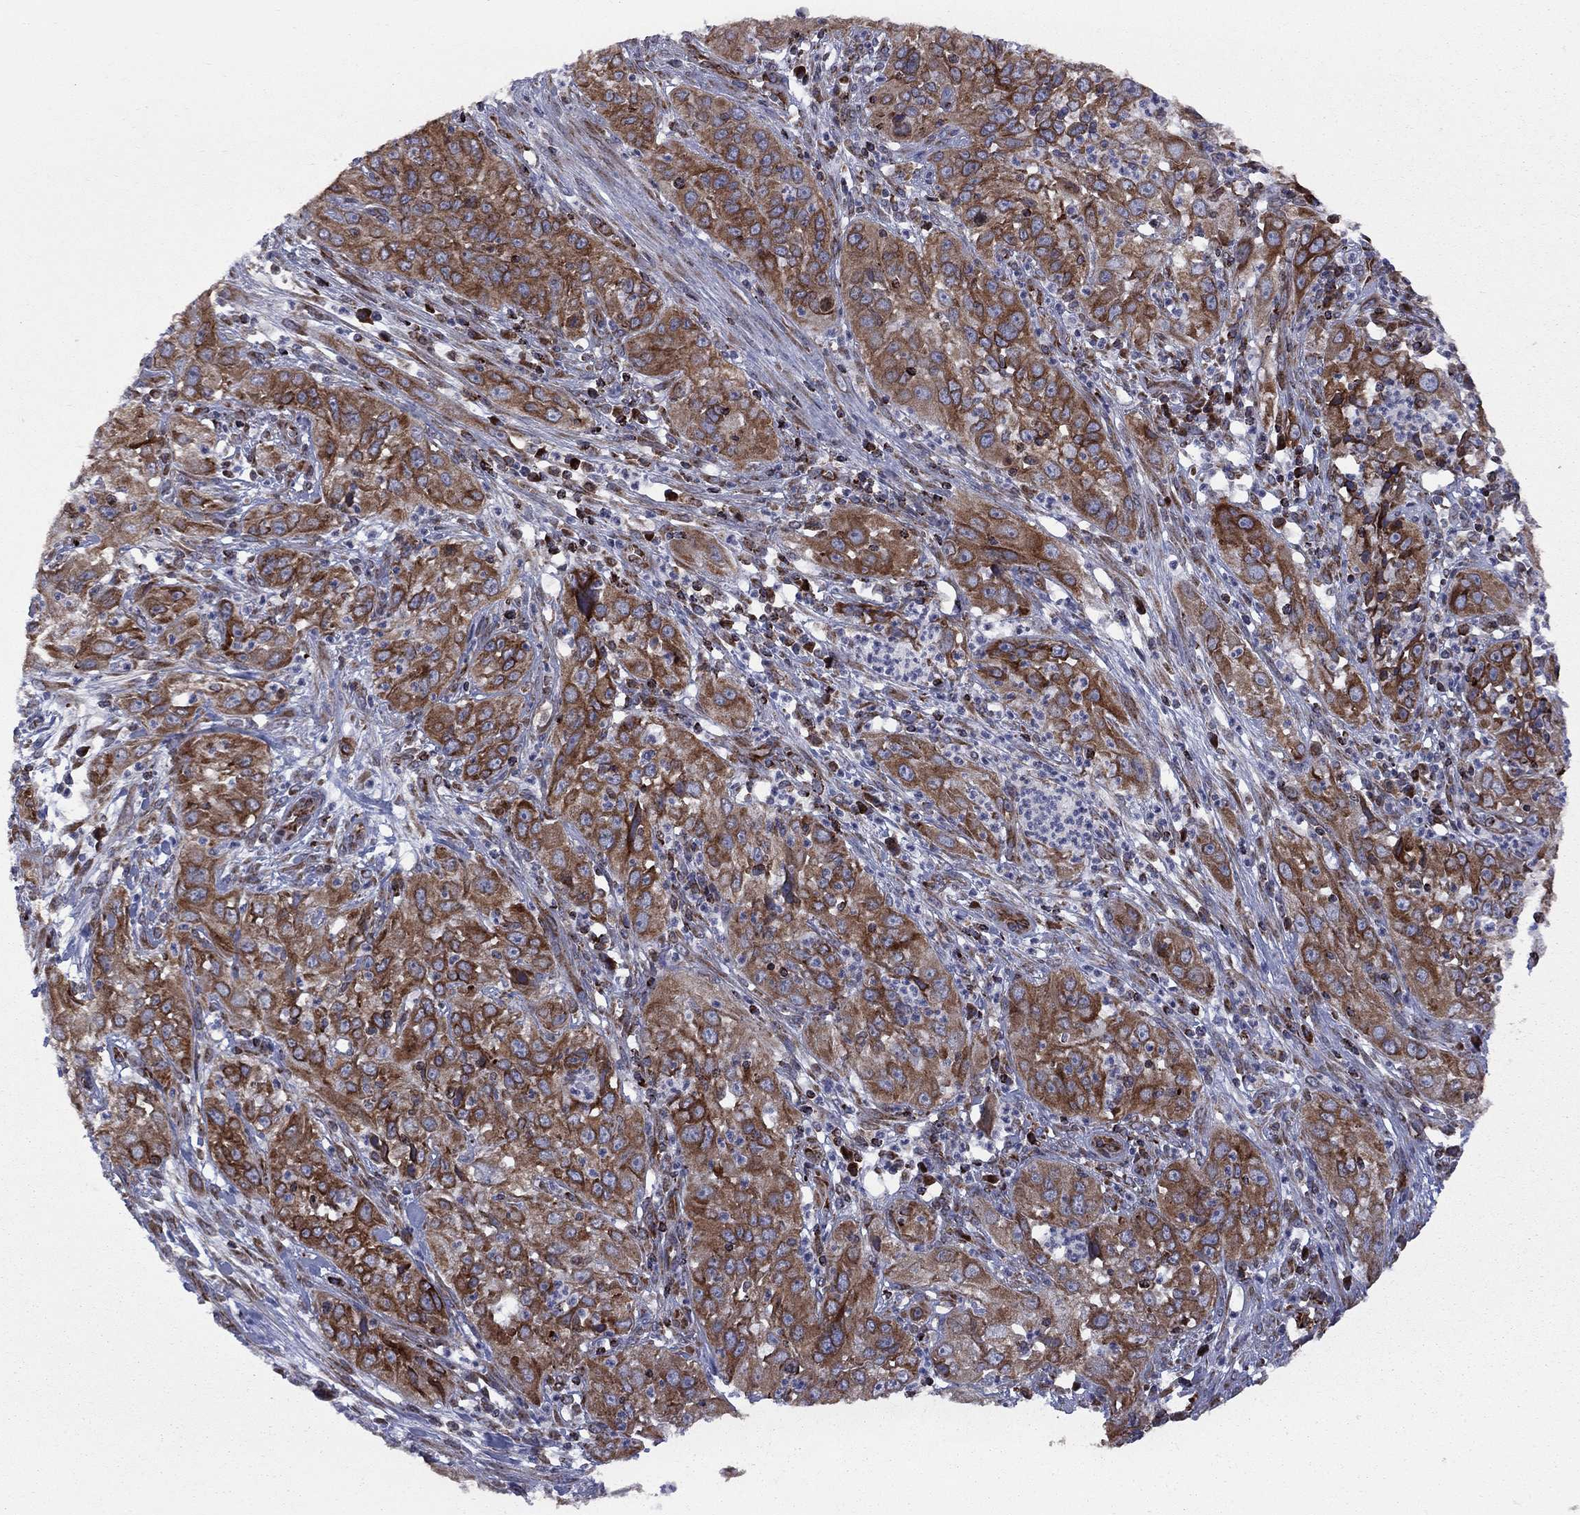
{"staining": {"intensity": "strong", "quantity": "25%-75%", "location": "cytoplasmic/membranous"}, "tissue": "cervical cancer", "cell_type": "Tumor cells", "image_type": "cancer", "snomed": [{"axis": "morphology", "description": "Squamous cell carcinoma, NOS"}, {"axis": "topography", "description": "Cervix"}], "caption": "The micrograph displays staining of cervical cancer (squamous cell carcinoma), revealing strong cytoplasmic/membranous protein expression (brown color) within tumor cells.", "gene": "CLPTM1", "patient": {"sex": "female", "age": 32}}